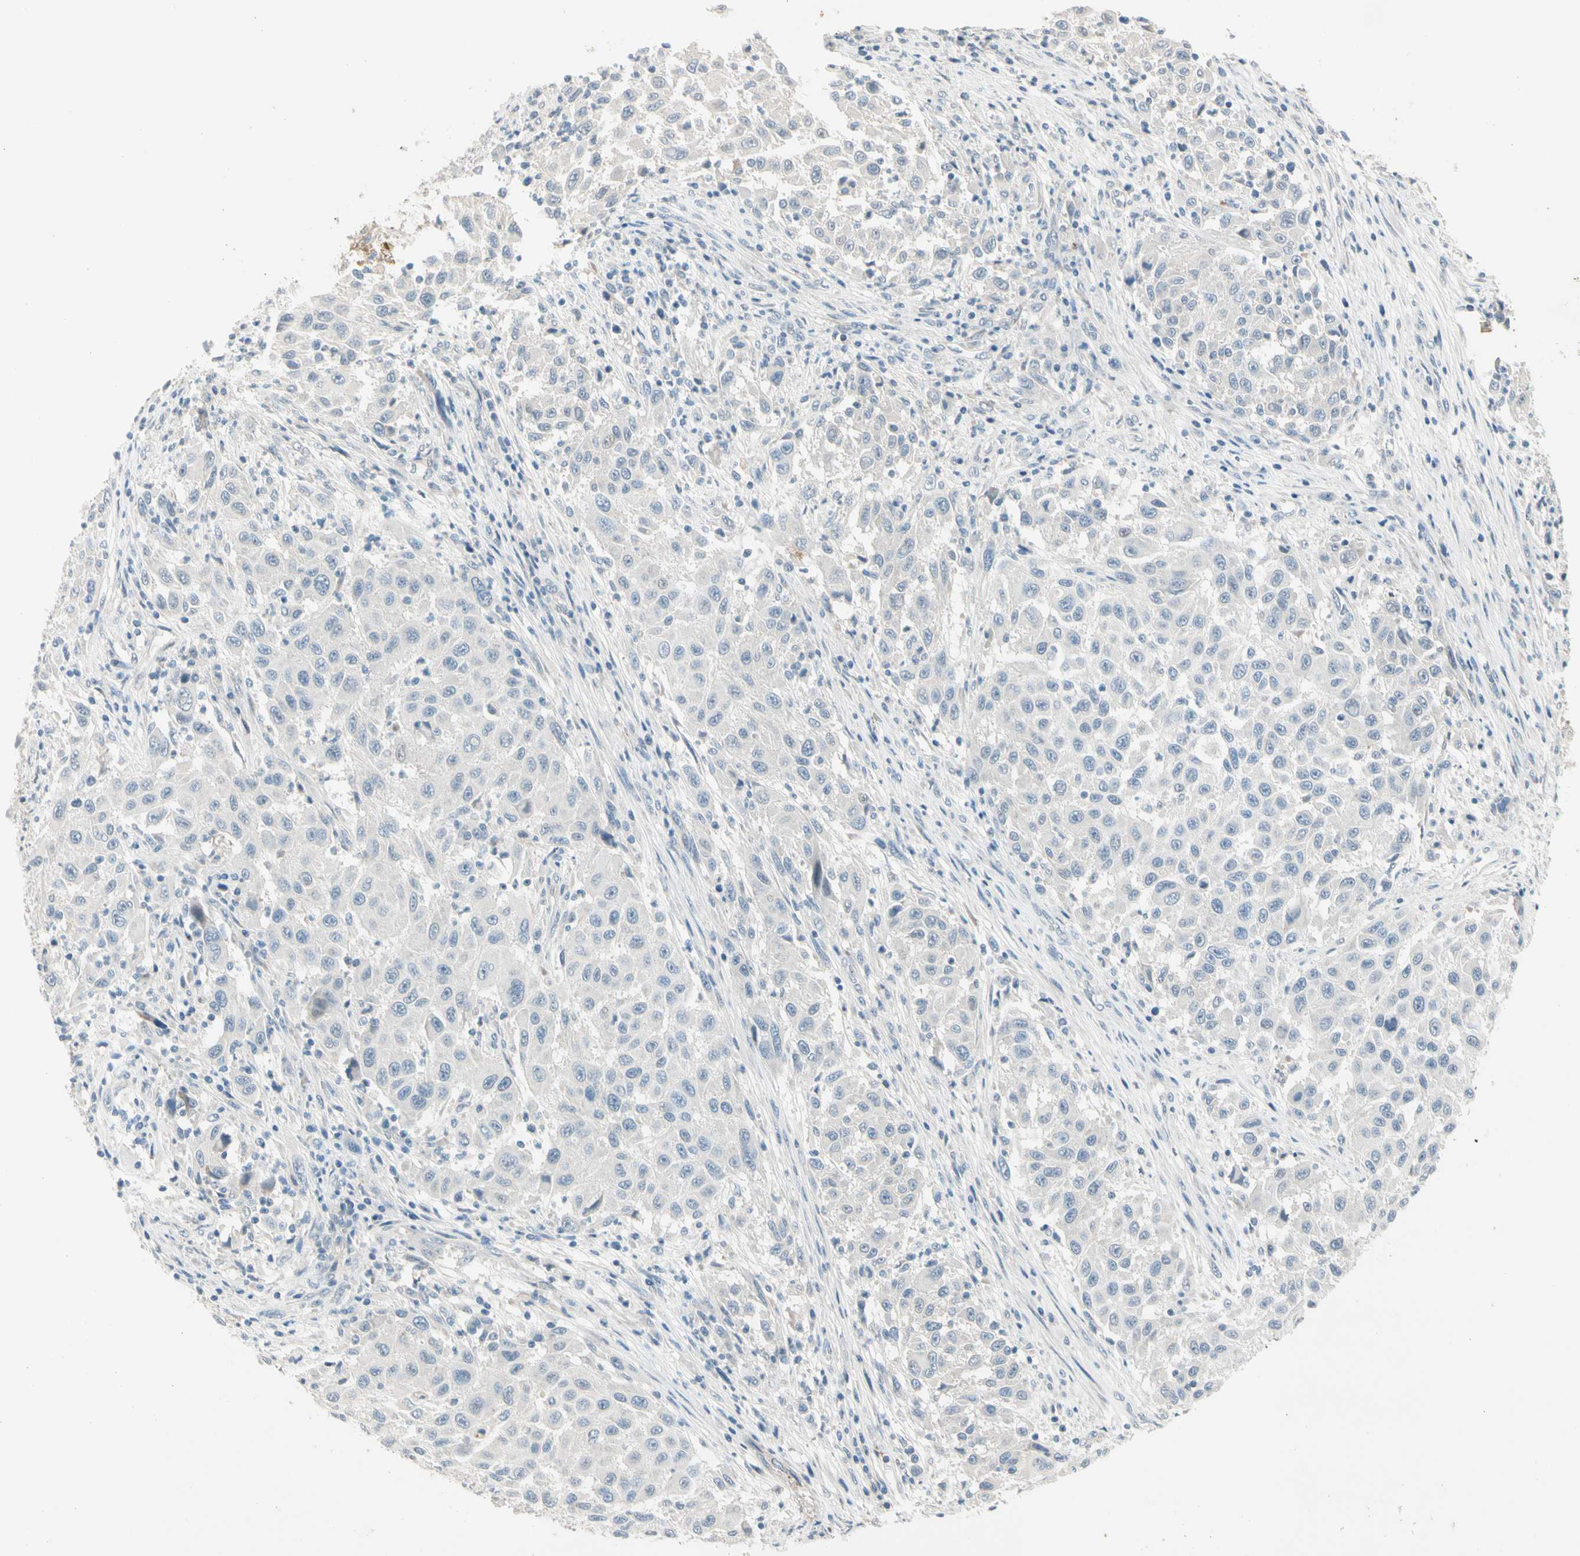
{"staining": {"intensity": "negative", "quantity": "none", "location": "none"}, "tissue": "melanoma", "cell_type": "Tumor cells", "image_type": "cancer", "snomed": [{"axis": "morphology", "description": "Malignant melanoma, Metastatic site"}, {"axis": "topography", "description": "Lymph node"}], "caption": "This is an immunohistochemistry image of human melanoma. There is no positivity in tumor cells.", "gene": "SERPIND1", "patient": {"sex": "male", "age": 61}}